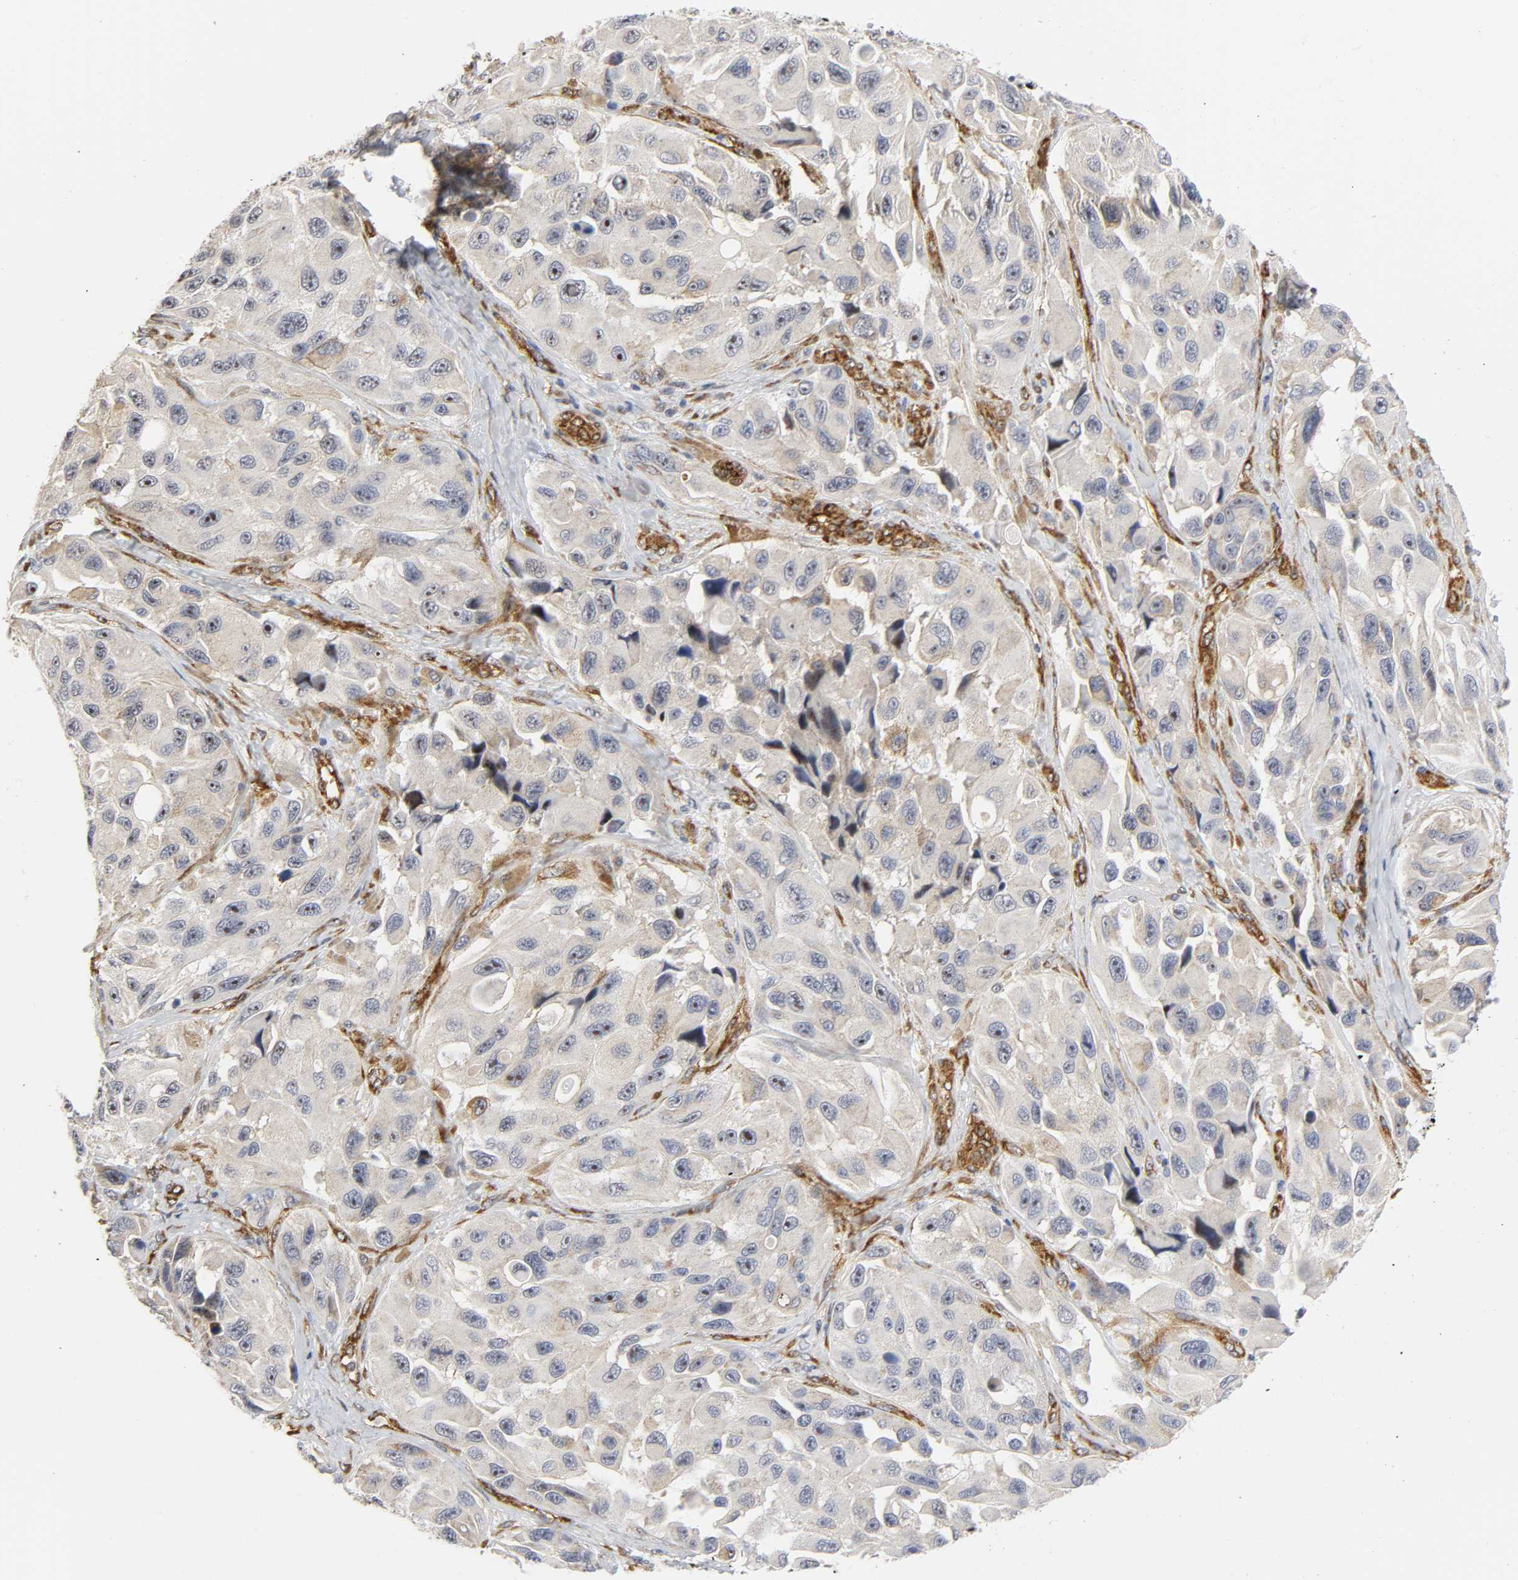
{"staining": {"intensity": "negative", "quantity": "none", "location": "none"}, "tissue": "melanoma", "cell_type": "Tumor cells", "image_type": "cancer", "snomed": [{"axis": "morphology", "description": "Malignant melanoma, NOS"}, {"axis": "topography", "description": "Skin"}], "caption": "DAB (3,3'-diaminobenzidine) immunohistochemical staining of melanoma exhibits no significant expression in tumor cells.", "gene": "DOCK1", "patient": {"sex": "female", "age": 73}}